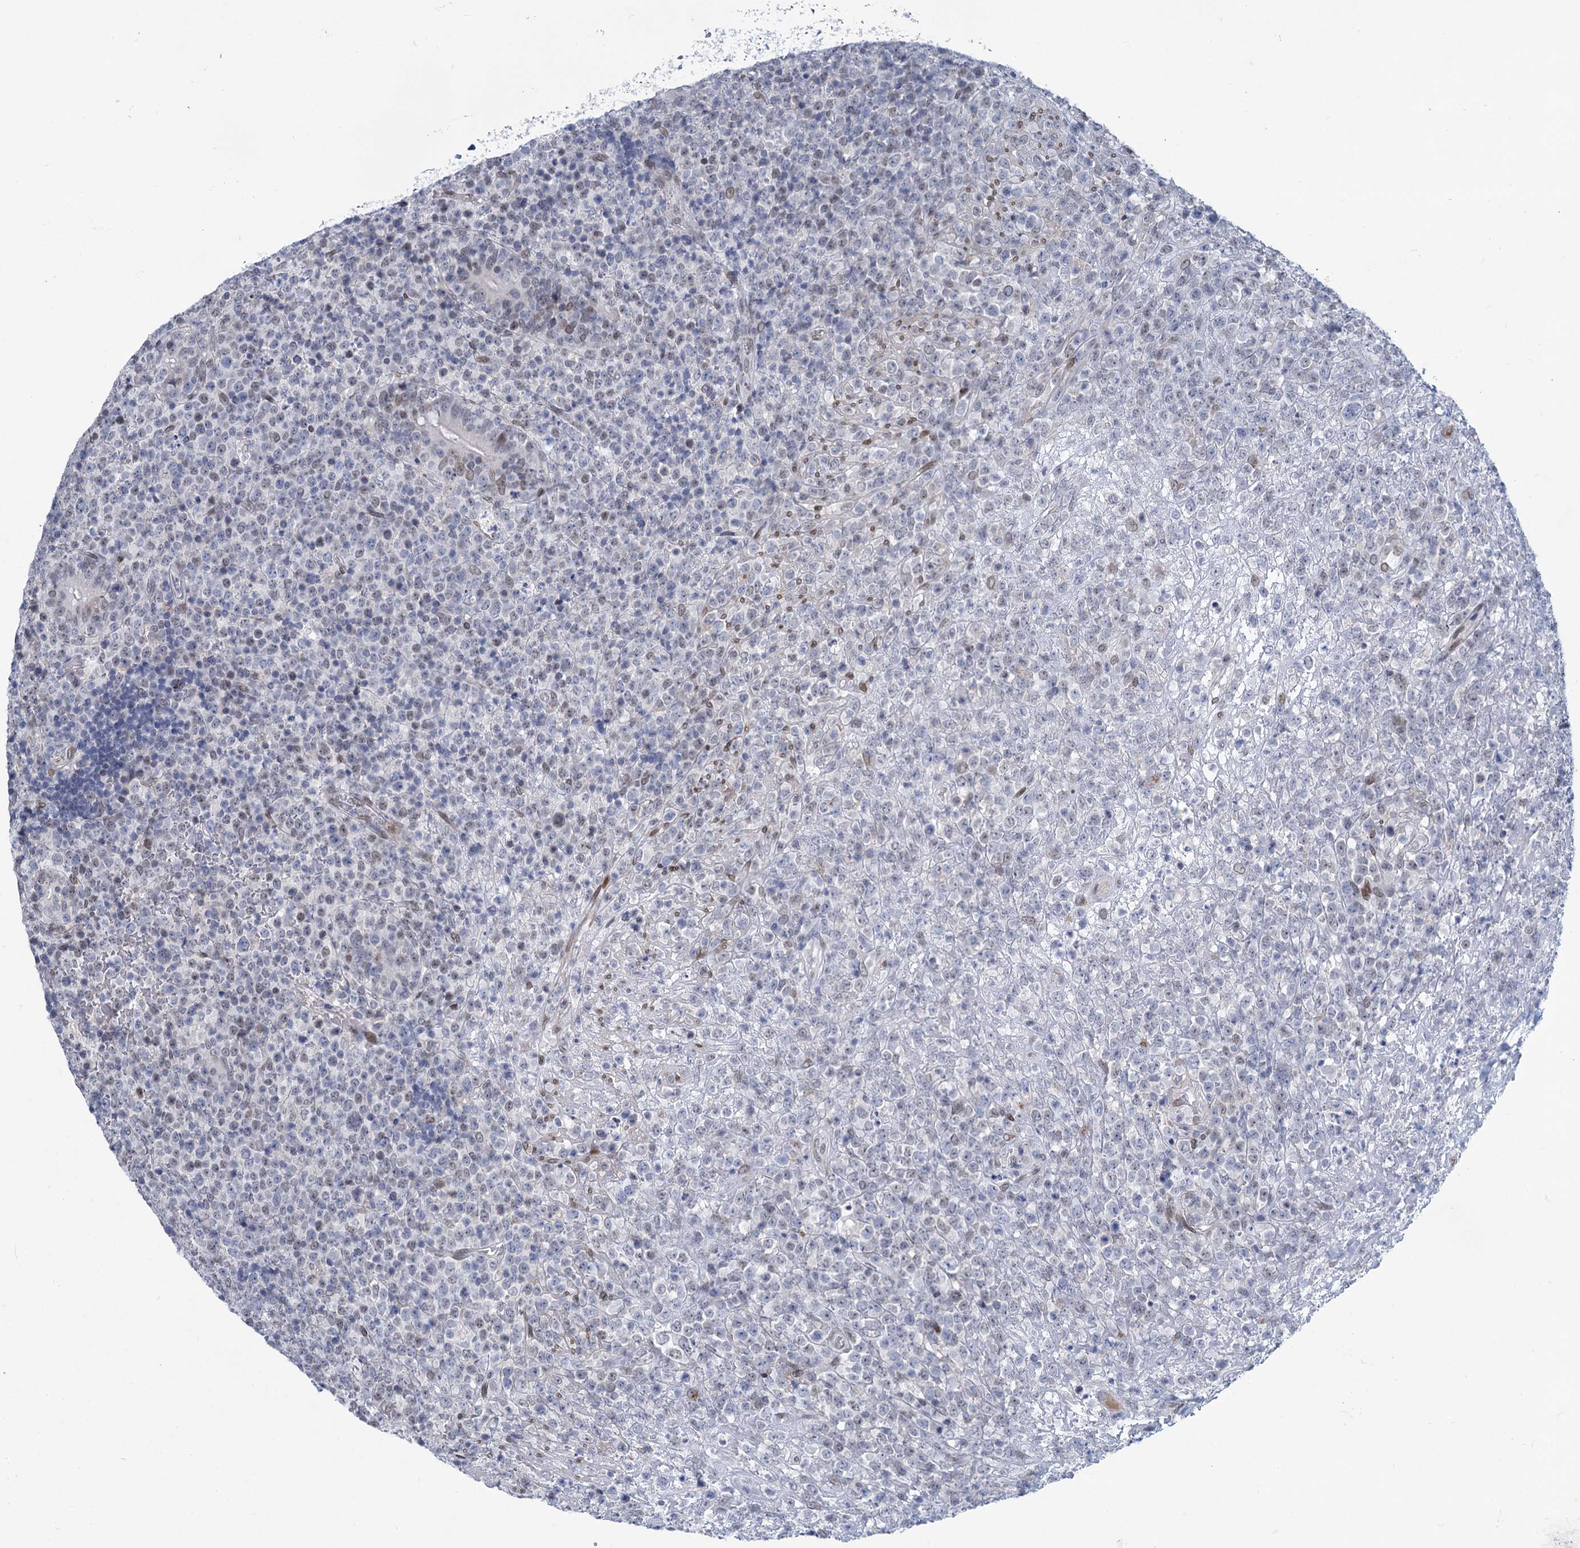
{"staining": {"intensity": "negative", "quantity": "none", "location": "none"}, "tissue": "lymphoma", "cell_type": "Tumor cells", "image_type": "cancer", "snomed": [{"axis": "morphology", "description": "Malignant lymphoma, non-Hodgkin's type, High grade"}, {"axis": "topography", "description": "Colon"}], "caption": "High-grade malignant lymphoma, non-Hodgkin's type was stained to show a protein in brown. There is no significant positivity in tumor cells.", "gene": "PRSS35", "patient": {"sex": "female", "age": 53}}